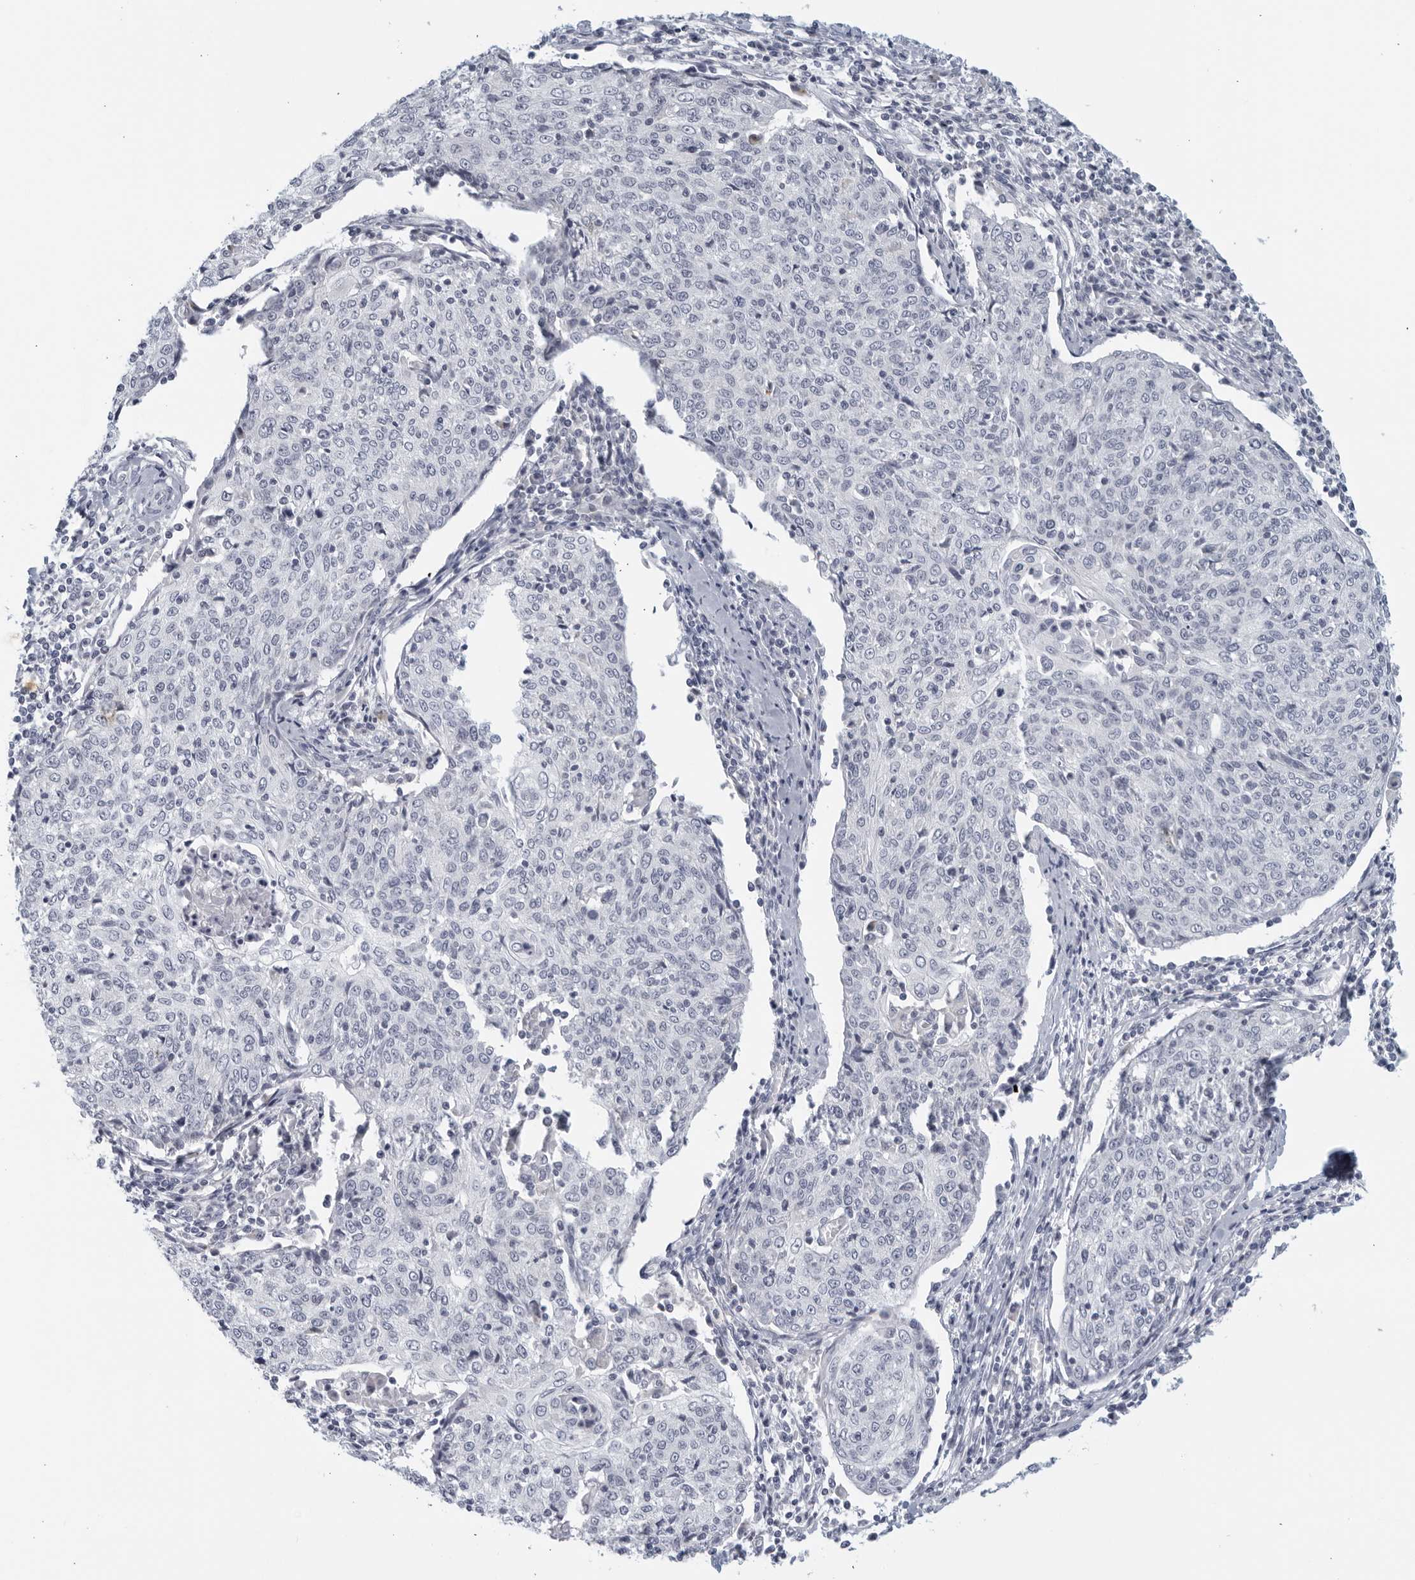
{"staining": {"intensity": "negative", "quantity": "none", "location": "none"}, "tissue": "cervical cancer", "cell_type": "Tumor cells", "image_type": "cancer", "snomed": [{"axis": "morphology", "description": "Squamous cell carcinoma, NOS"}, {"axis": "topography", "description": "Cervix"}], "caption": "This micrograph is of cervical cancer stained with immunohistochemistry to label a protein in brown with the nuclei are counter-stained blue. There is no staining in tumor cells.", "gene": "MATN1", "patient": {"sex": "female", "age": 48}}